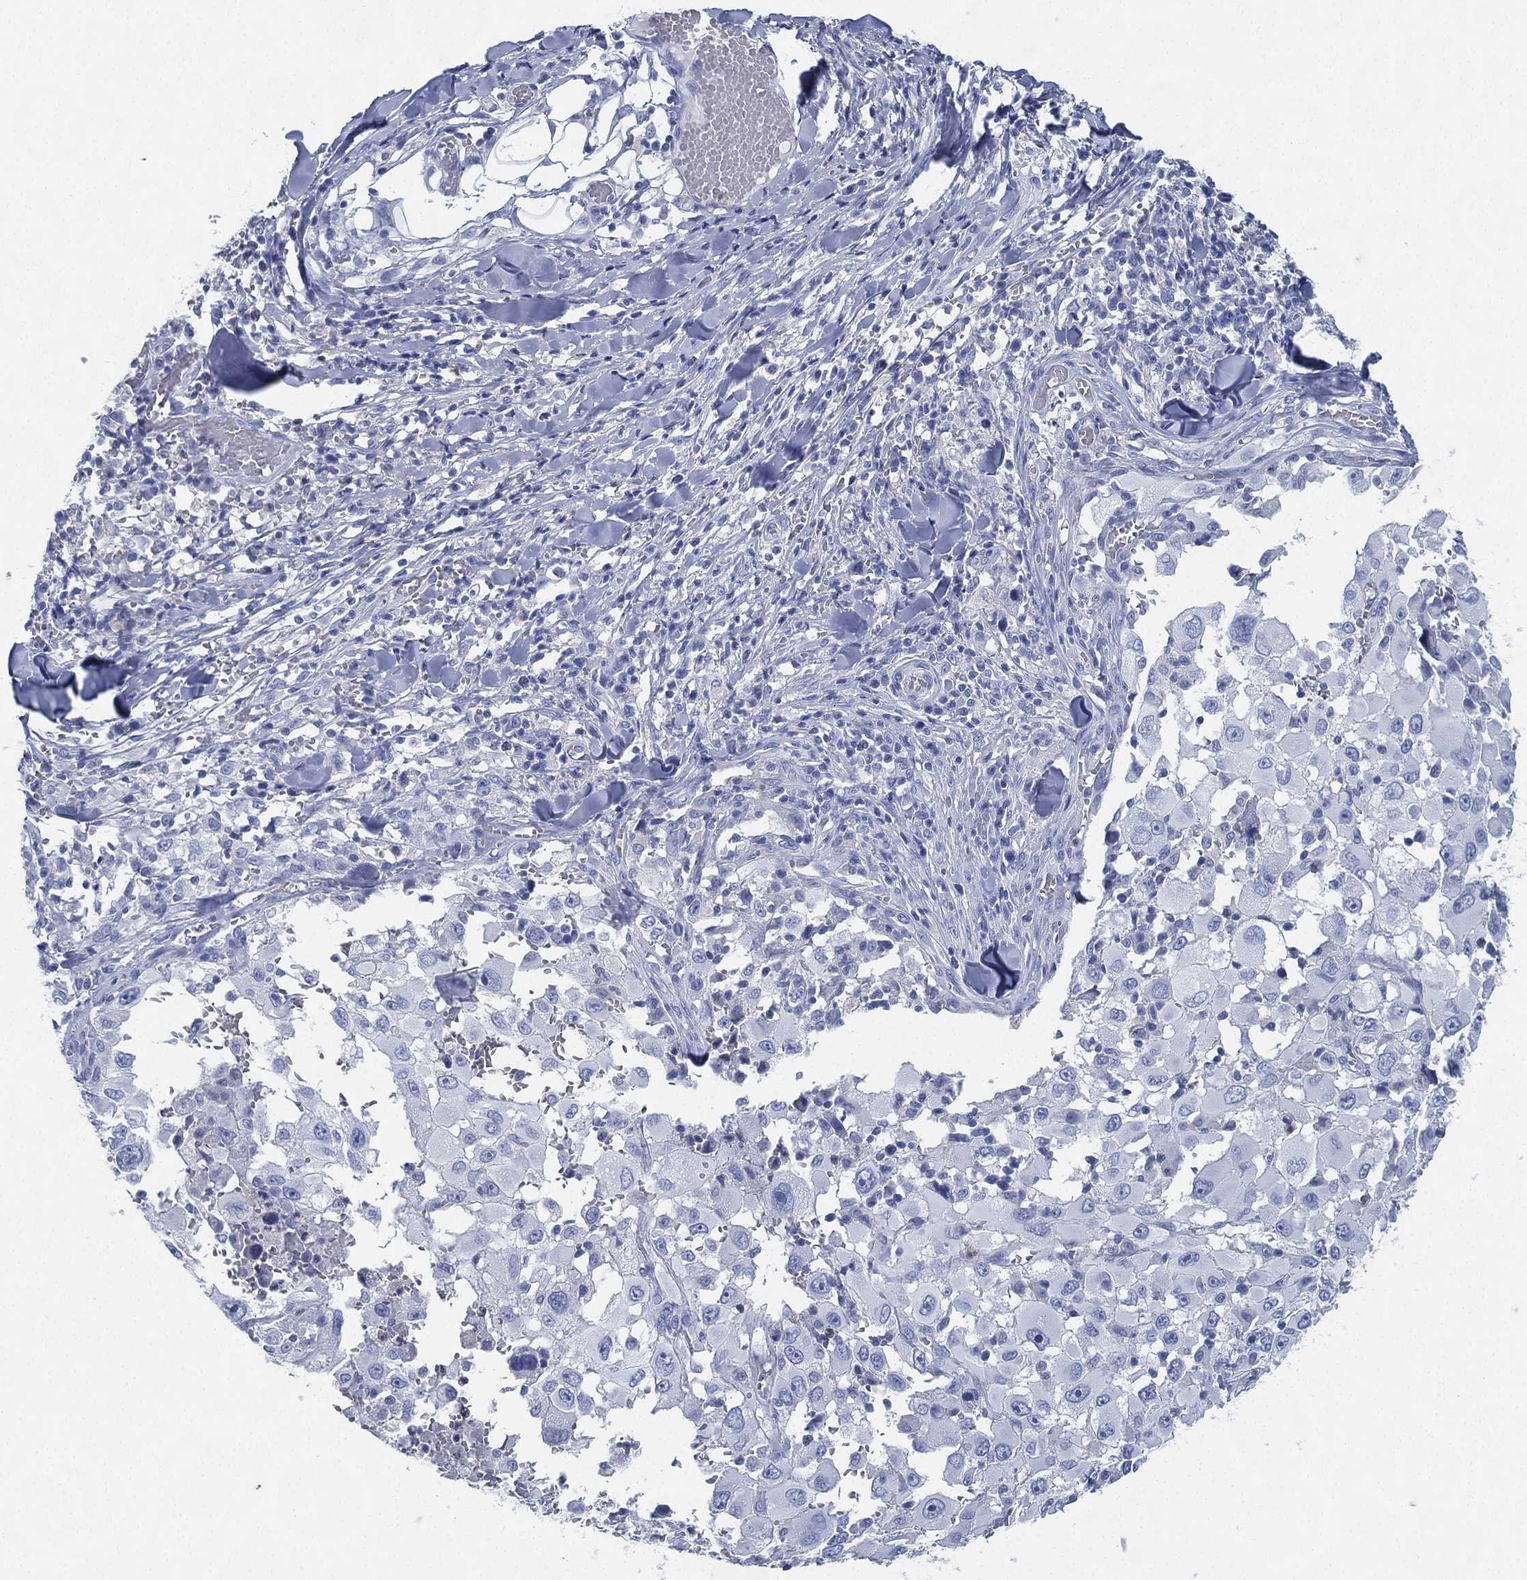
{"staining": {"intensity": "negative", "quantity": "none", "location": "none"}, "tissue": "melanoma", "cell_type": "Tumor cells", "image_type": "cancer", "snomed": [{"axis": "morphology", "description": "Malignant melanoma, Metastatic site"}, {"axis": "topography", "description": "Lymph node"}], "caption": "Image shows no significant protein expression in tumor cells of malignant melanoma (metastatic site). (Stains: DAB (3,3'-diaminobenzidine) immunohistochemistry (IHC) with hematoxylin counter stain, Microscopy: brightfield microscopy at high magnification).", "gene": "DEFB121", "patient": {"sex": "male", "age": 50}}